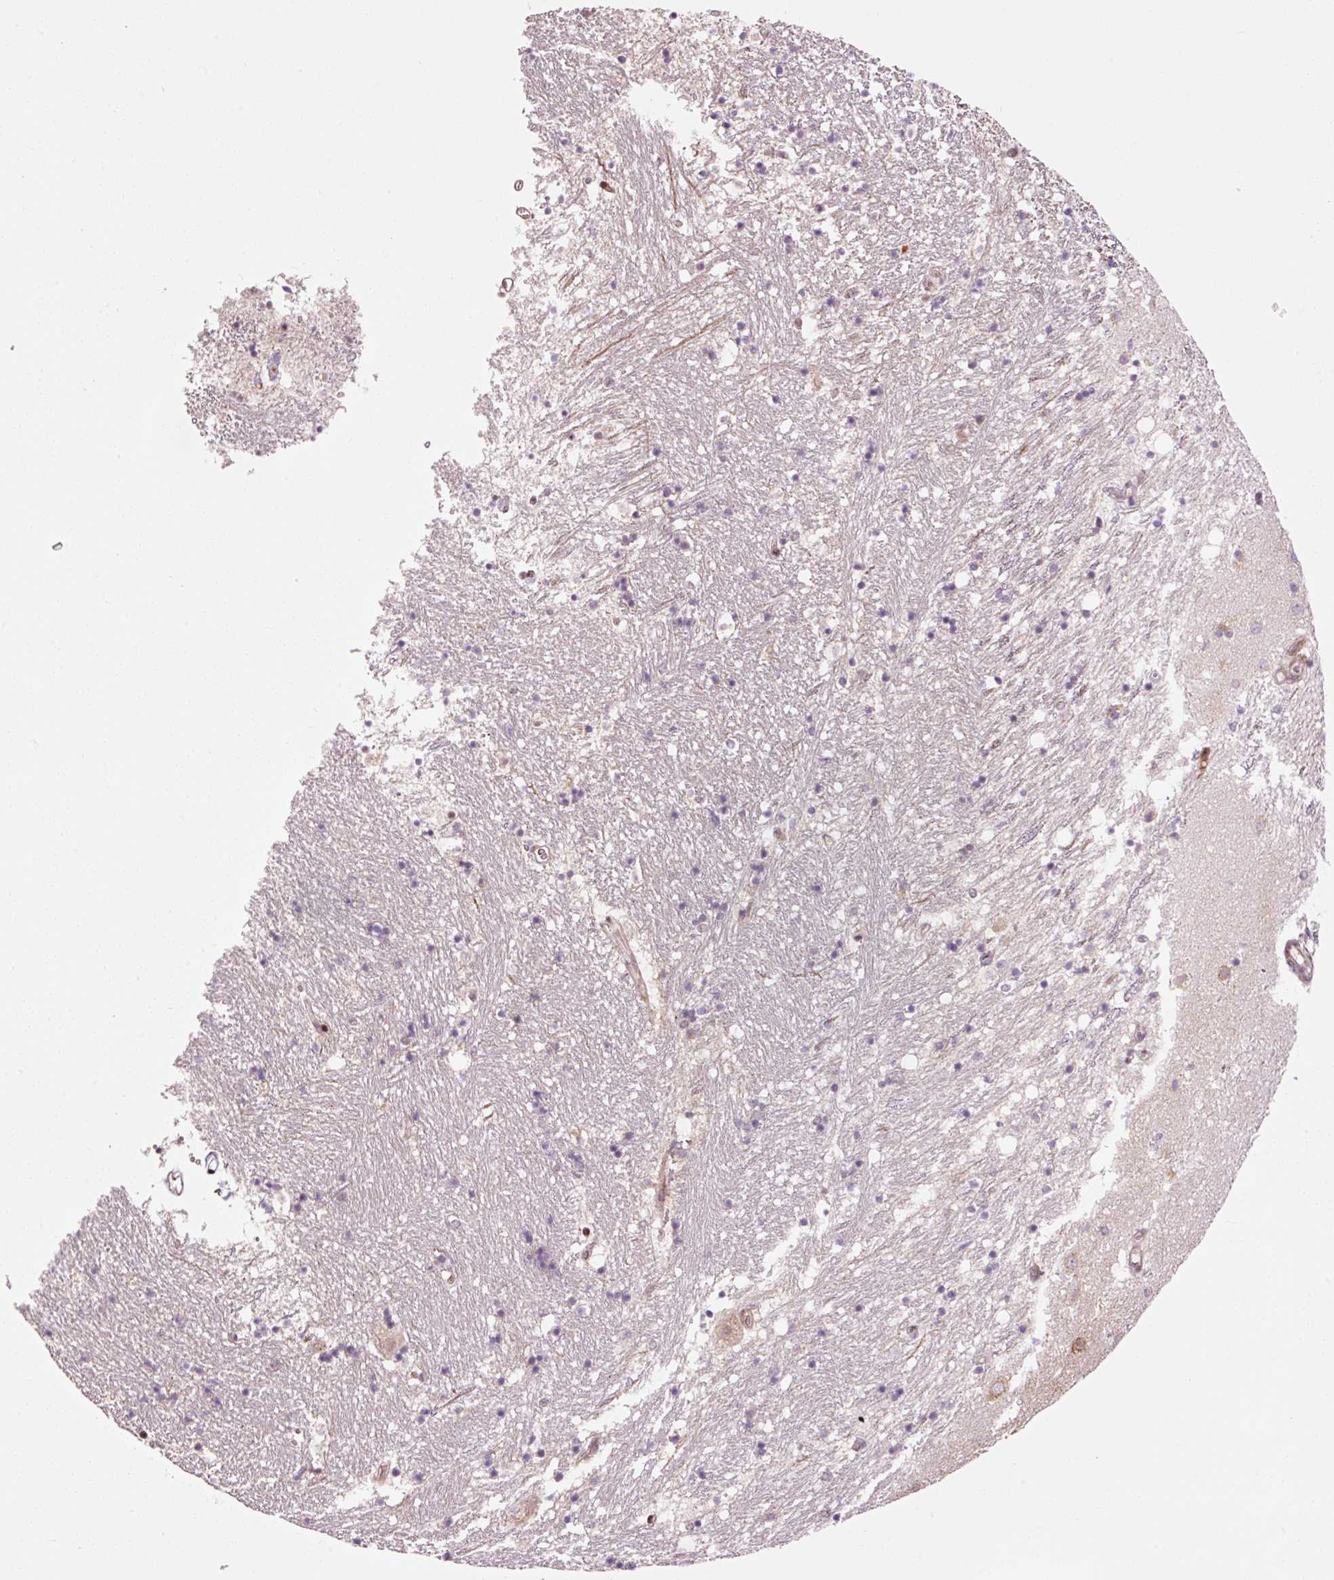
{"staining": {"intensity": "moderate", "quantity": "25%-75%", "location": "nuclear"}, "tissue": "caudate", "cell_type": "Glial cells", "image_type": "normal", "snomed": [{"axis": "morphology", "description": "Normal tissue, NOS"}, {"axis": "topography", "description": "Lateral ventricle wall"}], "caption": "Brown immunohistochemical staining in unremarkable caudate shows moderate nuclear positivity in approximately 25%-75% of glial cells. The staining was performed using DAB (3,3'-diaminobenzidine) to visualize the protein expression in brown, while the nuclei were stained in blue with hematoxylin (Magnification: 20x).", "gene": "ANKRD20A1", "patient": {"sex": "male", "age": 58}}